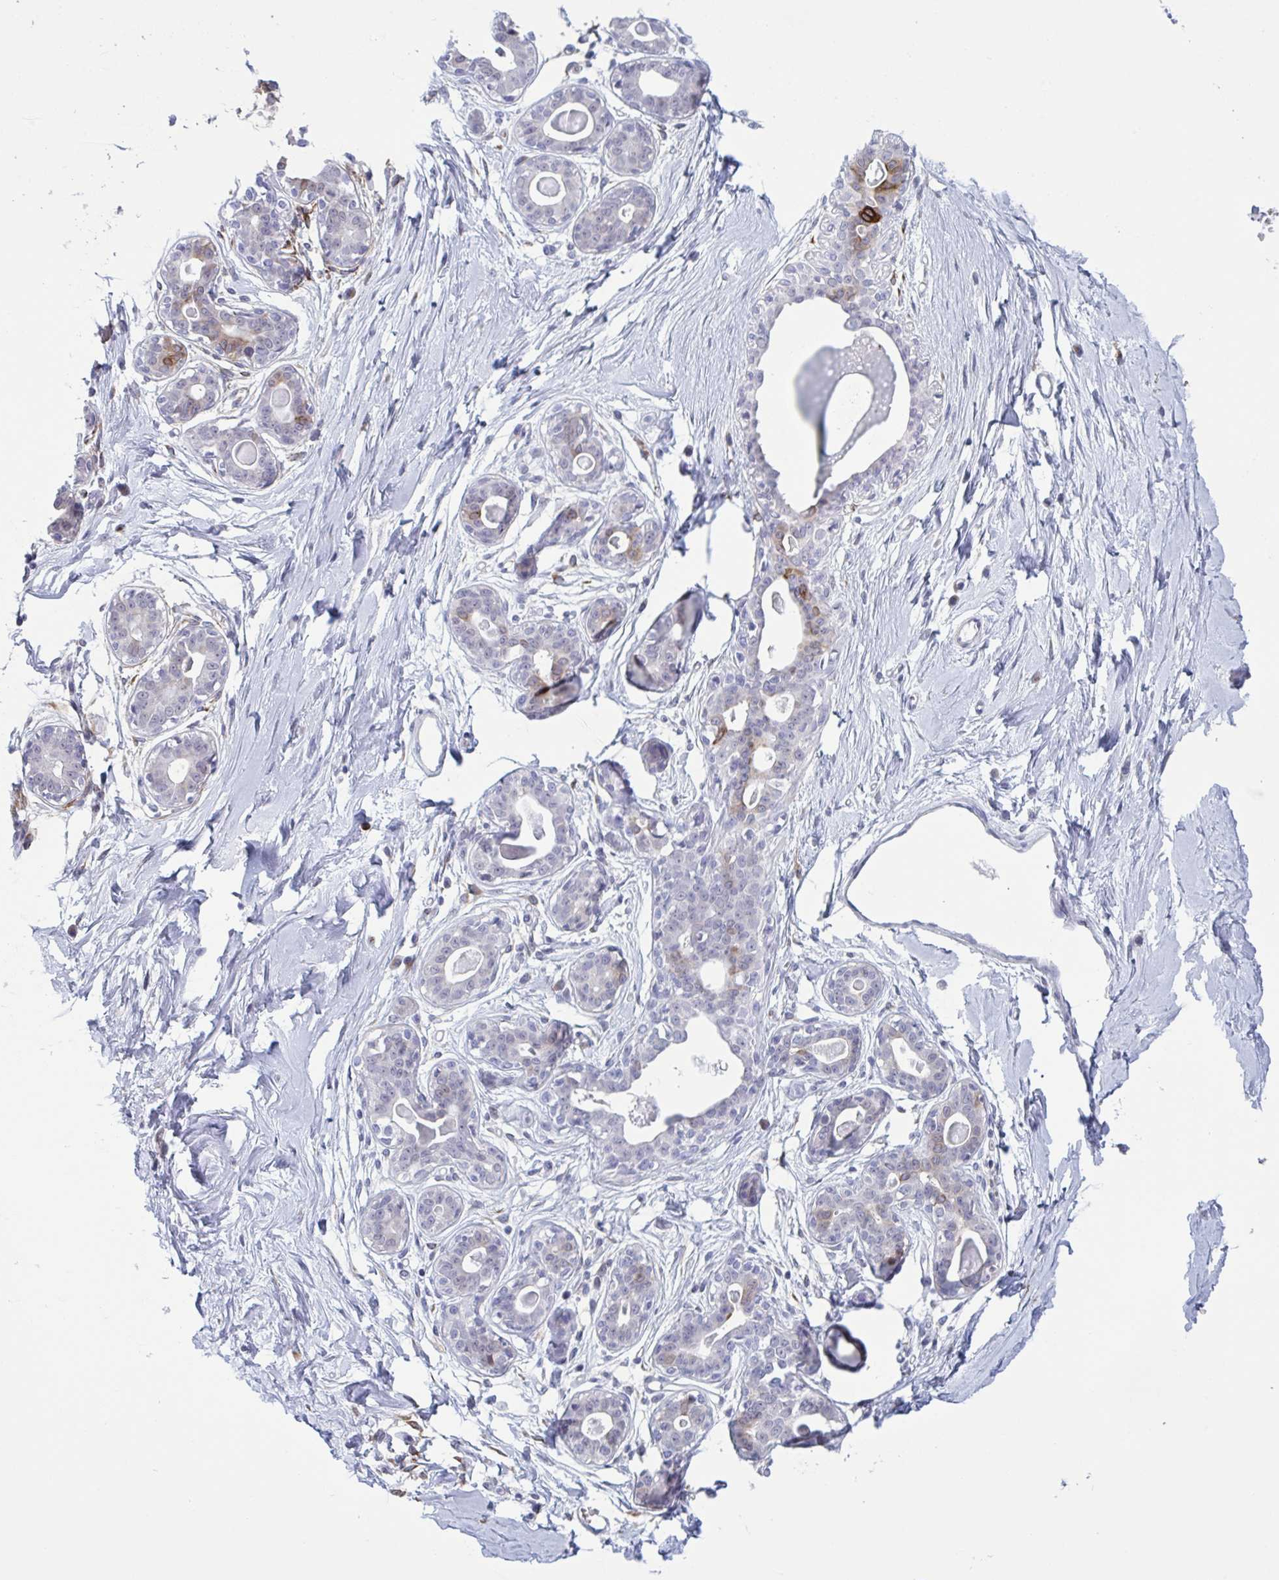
{"staining": {"intensity": "negative", "quantity": "none", "location": "none"}, "tissue": "breast", "cell_type": "Adipocytes", "image_type": "normal", "snomed": [{"axis": "morphology", "description": "Normal tissue, NOS"}, {"axis": "topography", "description": "Breast"}], "caption": "This is an IHC image of benign breast. There is no positivity in adipocytes.", "gene": "HSD11B2", "patient": {"sex": "female", "age": 45}}